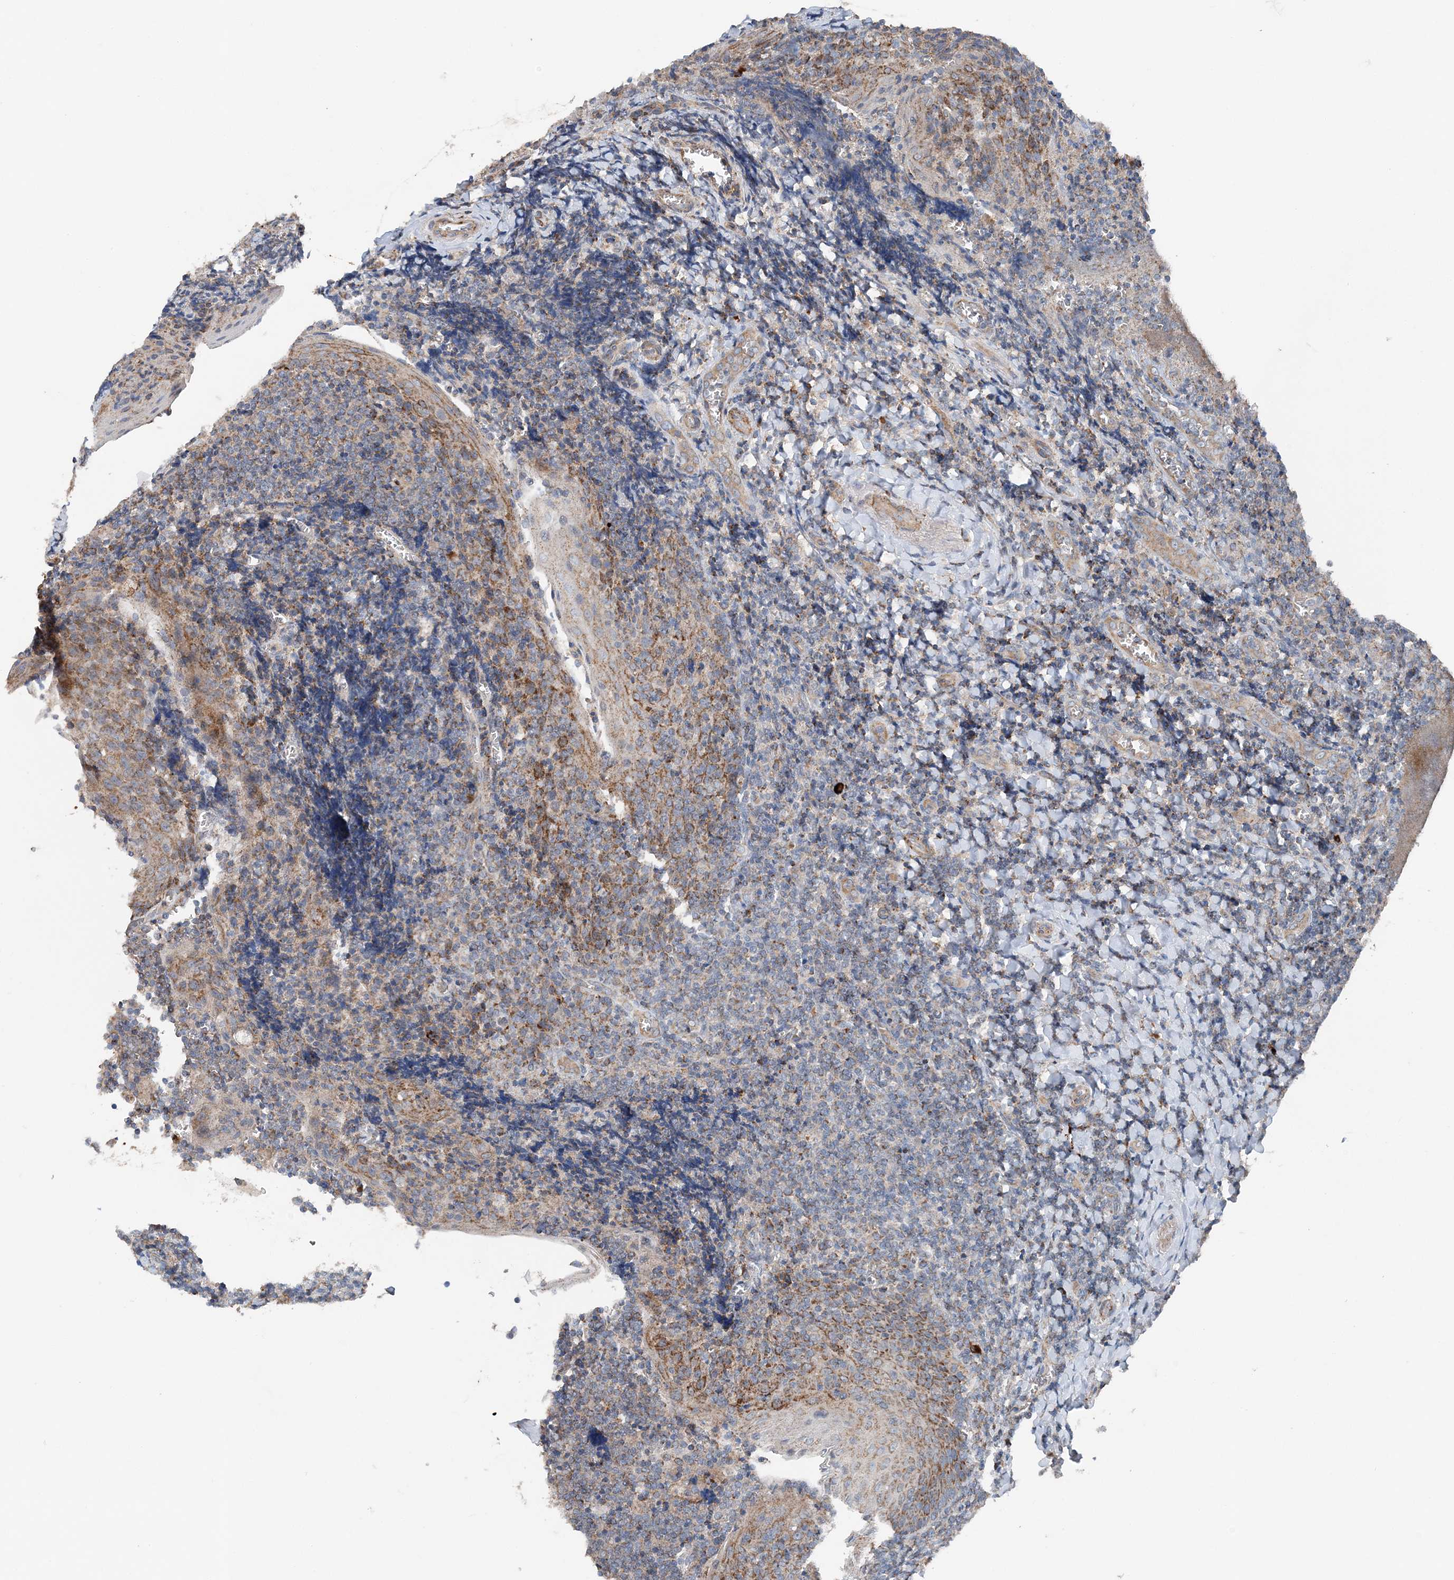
{"staining": {"intensity": "moderate", "quantity": "25%-75%", "location": "cytoplasmic/membranous"}, "tissue": "tonsil", "cell_type": "Germinal center cells", "image_type": "normal", "snomed": [{"axis": "morphology", "description": "Normal tissue, NOS"}, {"axis": "topography", "description": "Tonsil"}], "caption": "Protein analysis of benign tonsil exhibits moderate cytoplasmic/membranous expression in about 25%-75% of germinal center cells.", "gene": "SPRY2", "patient": {"sex": "male", "age": 27}}